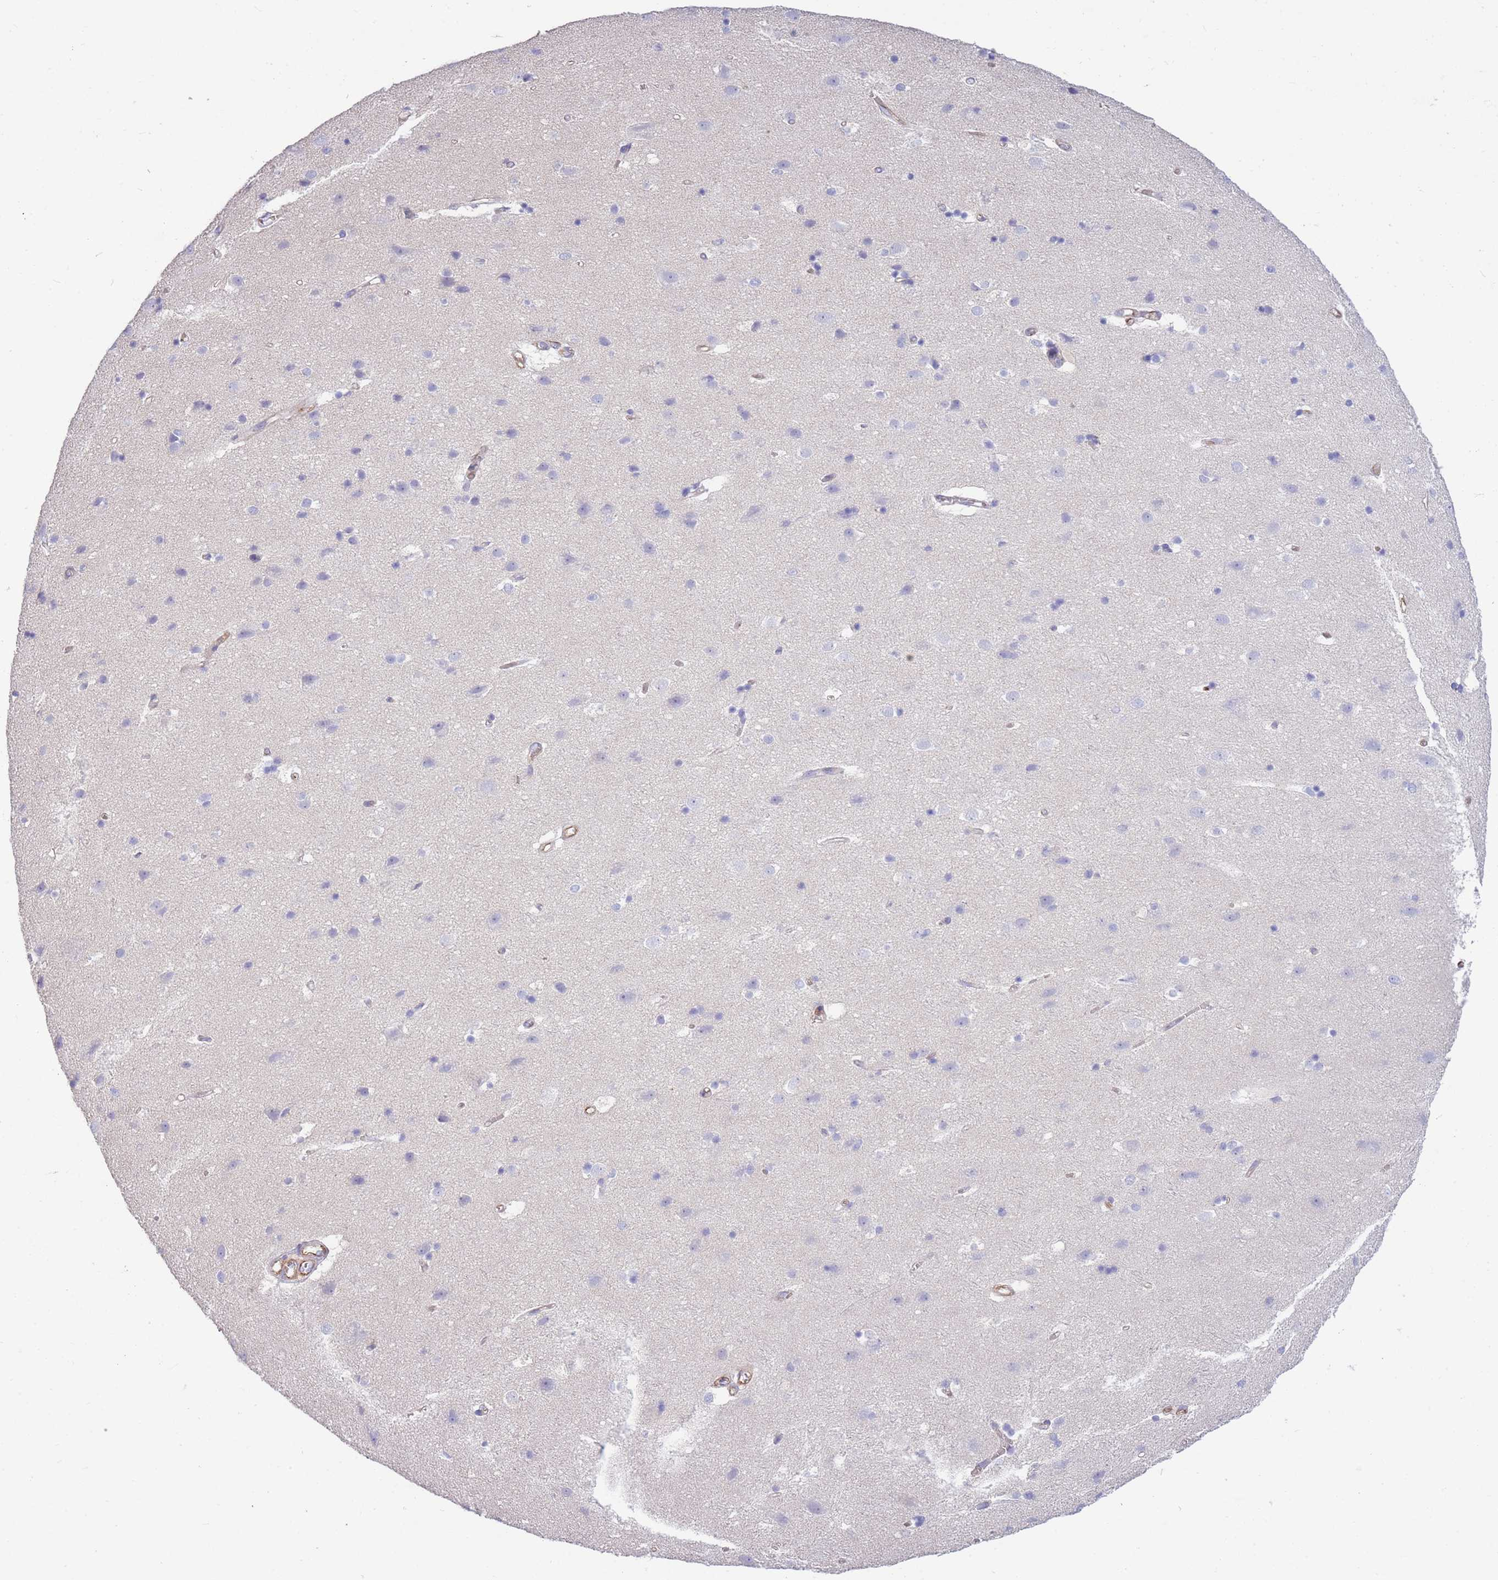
{"staining": {"intensity": "moderate", "quantity": "25%-75%", "location": "cytoplasmic/membranous"}, "tissue": "cerebral cortex", "cell_type": "Endothelial cells", "image_type": "normal", "snomed": [{"axis": "morphology", "description": "Normal tissue, NOS"}, {"axis": "topography", "description": "Cerebral cortex"}], "caption": "The micrograph shows staining of normal cerebral cortex, revealing moderate cytoplasmic/membranous protein staining (brown color) within endothelial cells.", "gene": "ANKRD53", "patient": {"sex": "male", "age": 54}}